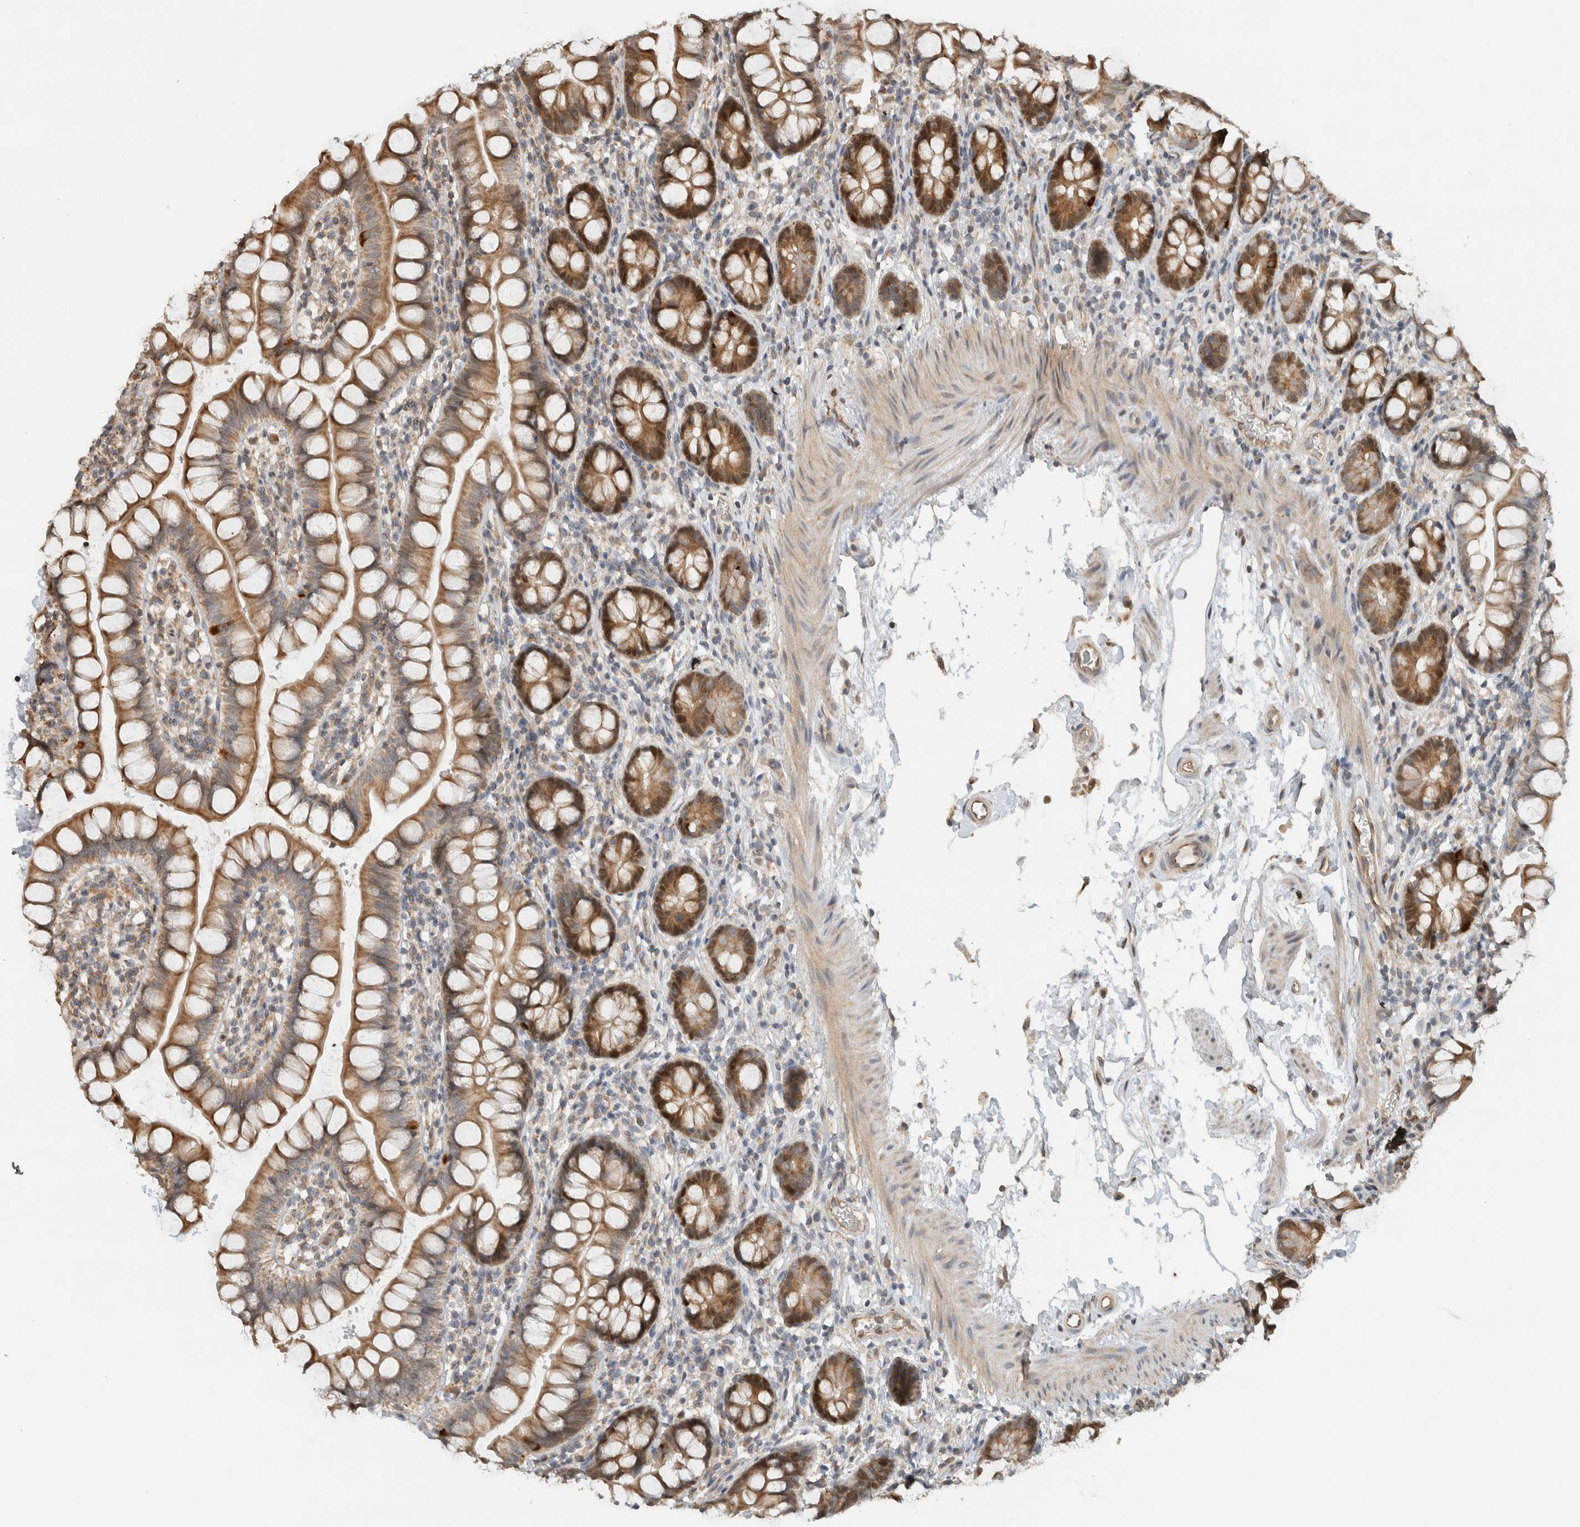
{"staining": {"intensity": "moderate", "quantity": ">75%", "location": "cytoplasmic/membranous"}, "tissue": "small intestine", "cell_type": "Glandular cells", "image_type": "normal", "snomed": [{"axis": "morphology", "description": "Normal tissue, NOS"}, {"axis": "topography", "description": "Small intestine"}], "caption": "Immunohistochemistry (IHC) (DAB) staining of benign human small intestine reveals moderate cytoplasmic/membranous protein positivity in approximately >75% of glandular cells. The protein of interest is shown in brown color, while the nuclei are stained blue.", "gene": "GINS4", "patient": {"sex": "female", "age": 84}}